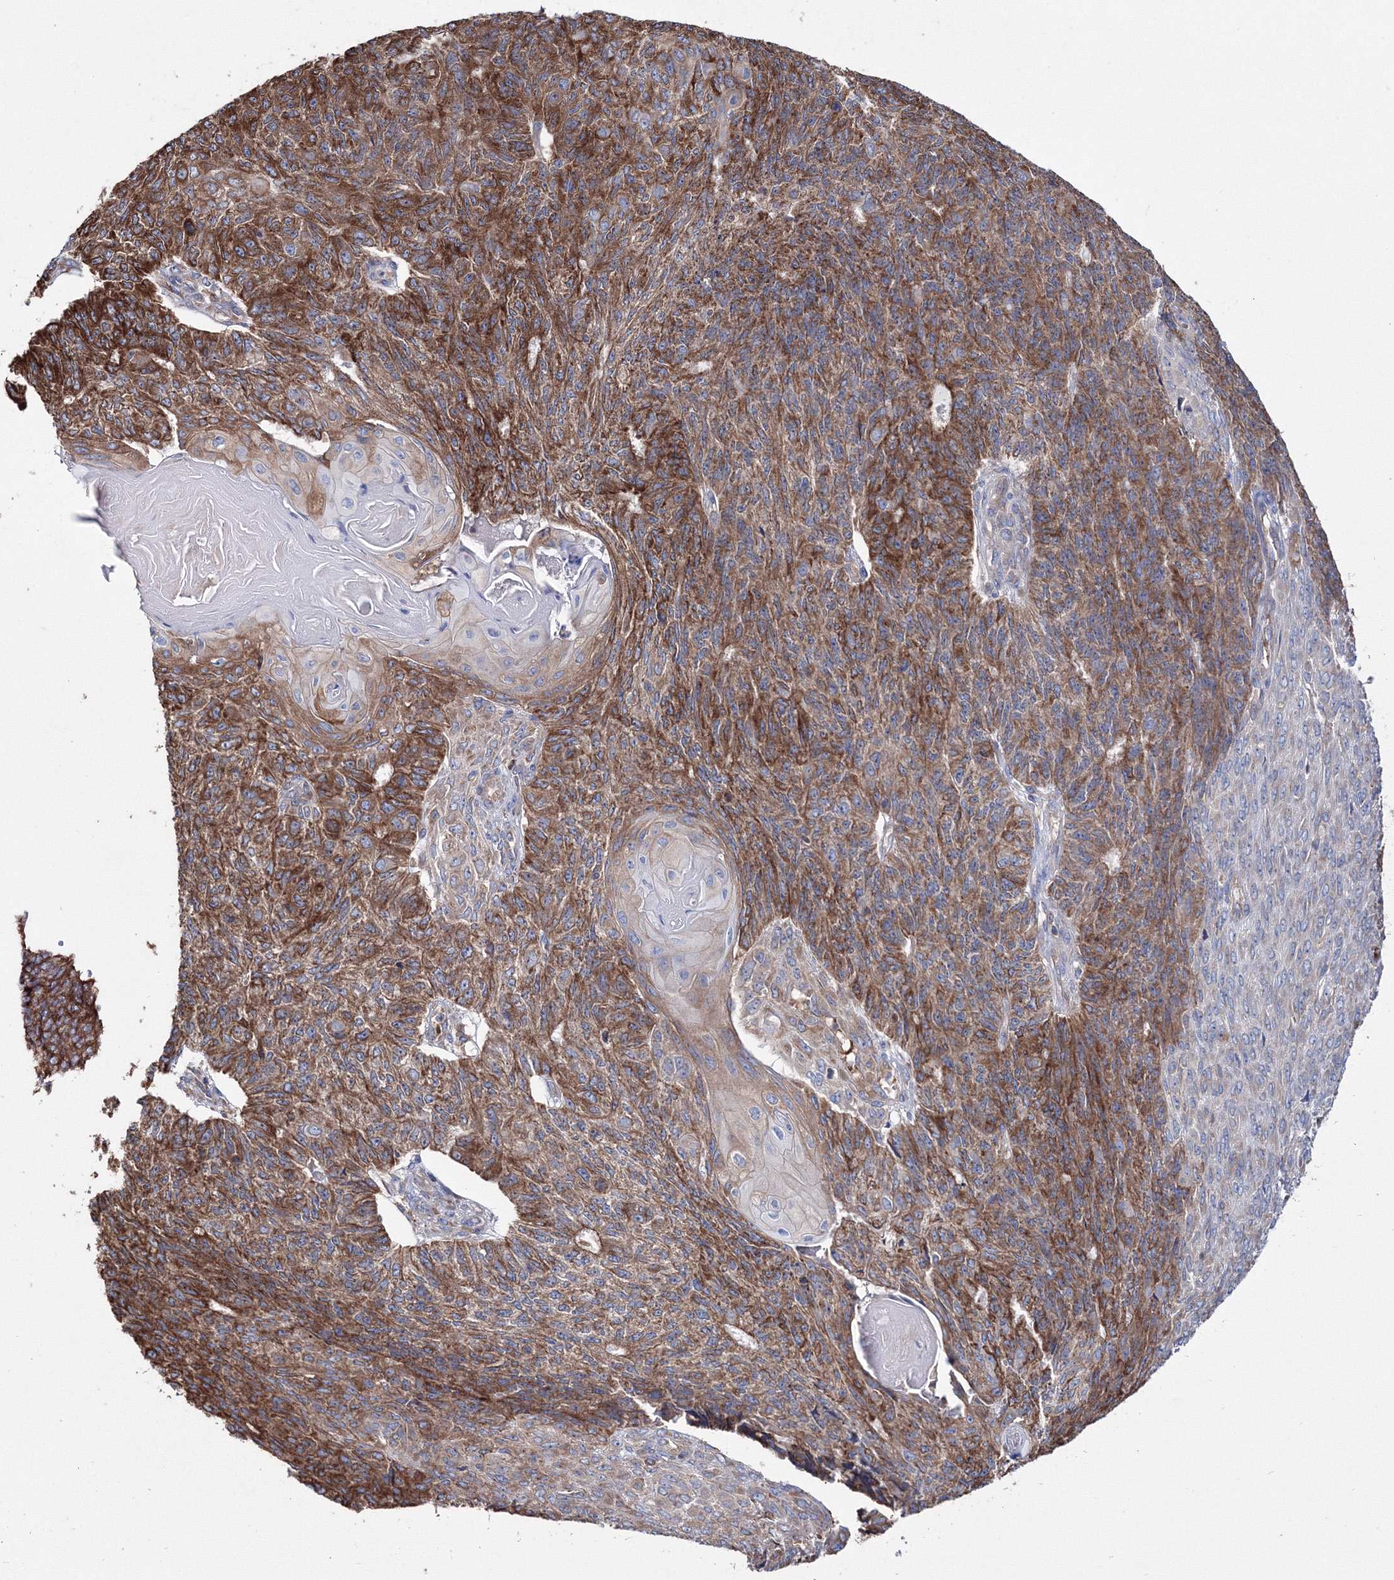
{"staining": {"intensity": "strong", "quantity": ">75%", "location": "cytoplasmic/membranous"}, "tissue": "endometrial cancer", "cell_type": "Tumor cells", "image_type": "cancer", "snomed": [{"axis": "morphology", "description": "Adenocarcinoma, NOS"}, {"axis": "topography", "description": "Endometrium"}], "caption": "Protein staining by immunohistochemistry demonstrates strong cytoplasmic/membranous positivity in approximately >75% of tumor cells in endometrial cancer.", "gene": "VPS8", "patient": {"sex": "female", "age": 32}}